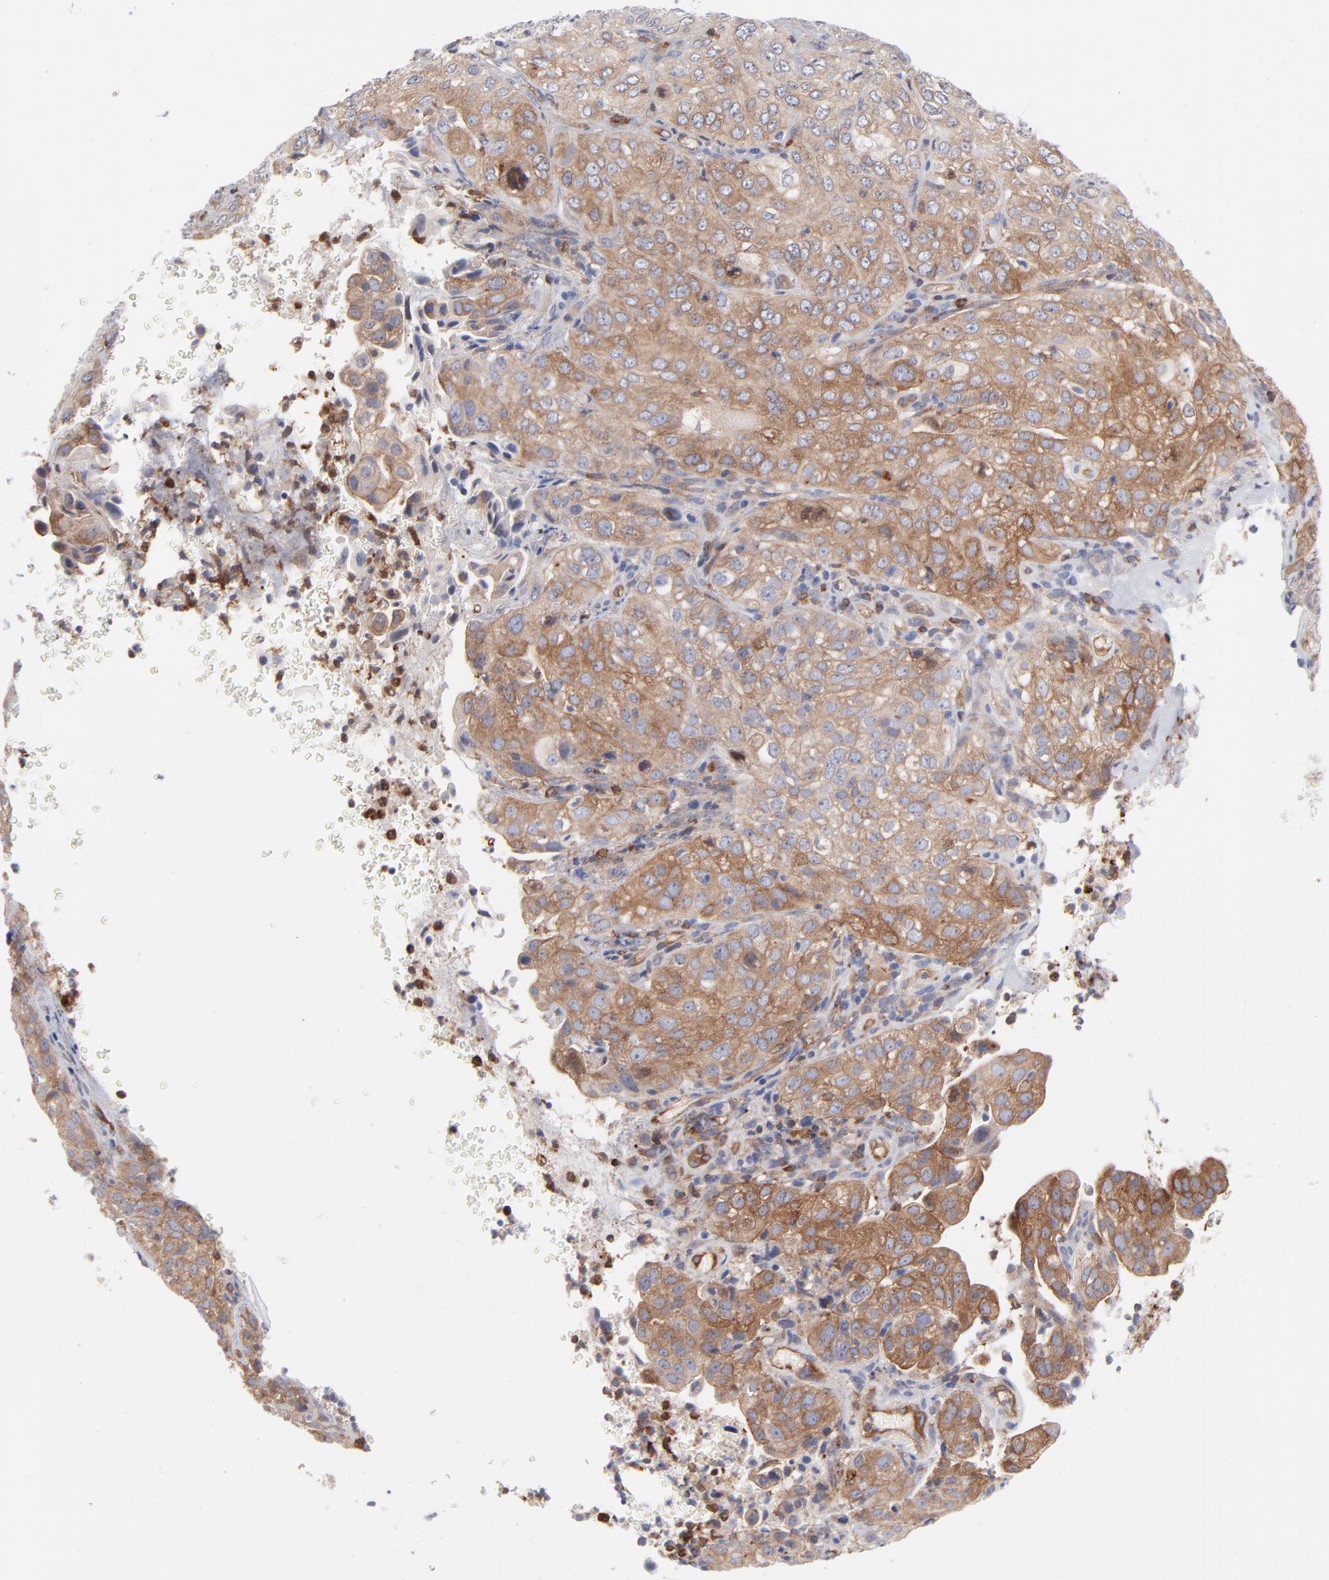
{"staining": {"intensity": "moderate", "quantity": ">75%", "location": "cytoplasmic/membranous"}, "tissue": "cervical cancer", "cell_type": "Tumor cells", "image_type": "cancer", "snomed": [{"axis": "morphology", "description": "Squamous cell carcinoma, NOS"}, {"axis": "topography", "description": "Cervix"}], "caption": "An immunohistochemistry micrograph of tumor tissue is shown. Protein staining in brown highlights moderate cytoplasmic/membranous positivity in cervical cancer within tumor cells. The staining is performed using DAB (3,3'-diaminobenzidine) brown chromogen to label protein expression. The nuclei are counter-stained blue using hematoxylin.", "gene": "PXN", "patient": {"sex": "female", "age": 38}}